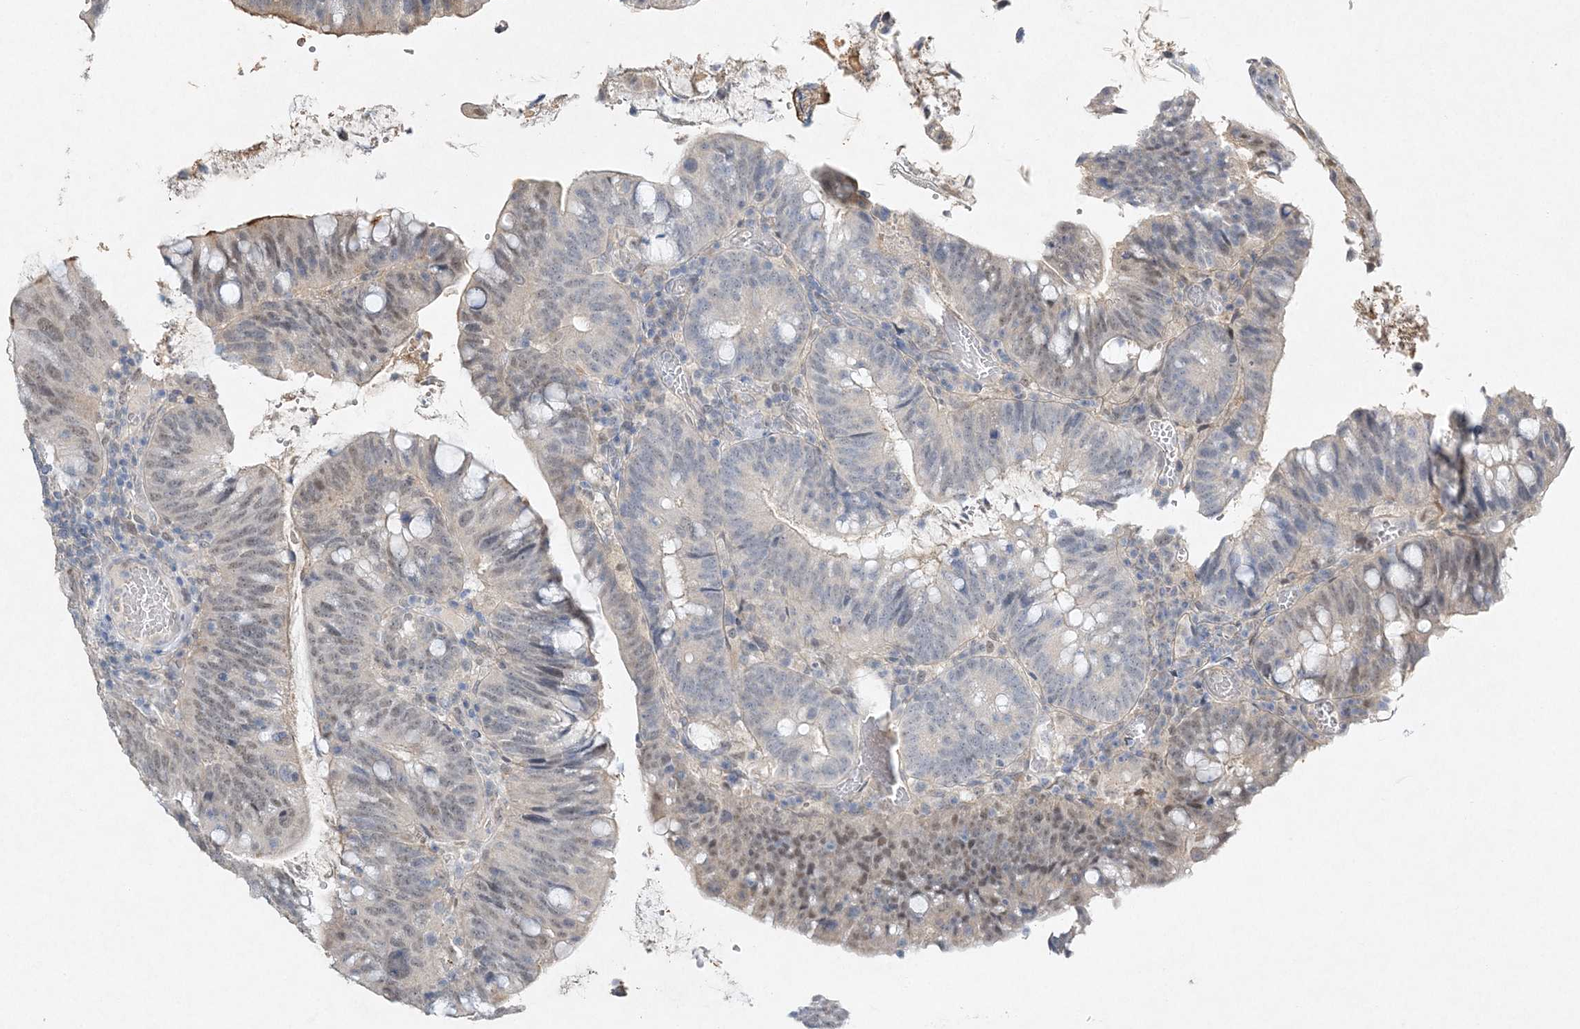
{"staining": {"intensity": "weak", "quantity": "25%-75%", "location": "nuclear"}, "tissue": "colorectal cancer", "cell_type": "Tumor cells", "image_type": "cancer", "snomed": [{"axis": "morphology", "description": "Adenocarcinoma, NOS"}, {"axis": "topography", "description": "Colon"}], "caption": "Protein expression analysis of human colorectal cancer (adenocarcinoma) reveals weak nuclear staining in approximately 25%-75% of tumor cells. The protein is stained brown, and the nuclei are stained in blue (DAB (3,3'-diaminobenzidine) IHC with brightfield microscopy, high magnification).", "gene": "MAT2B", "patient": {"sex": "female", "age": 66}}